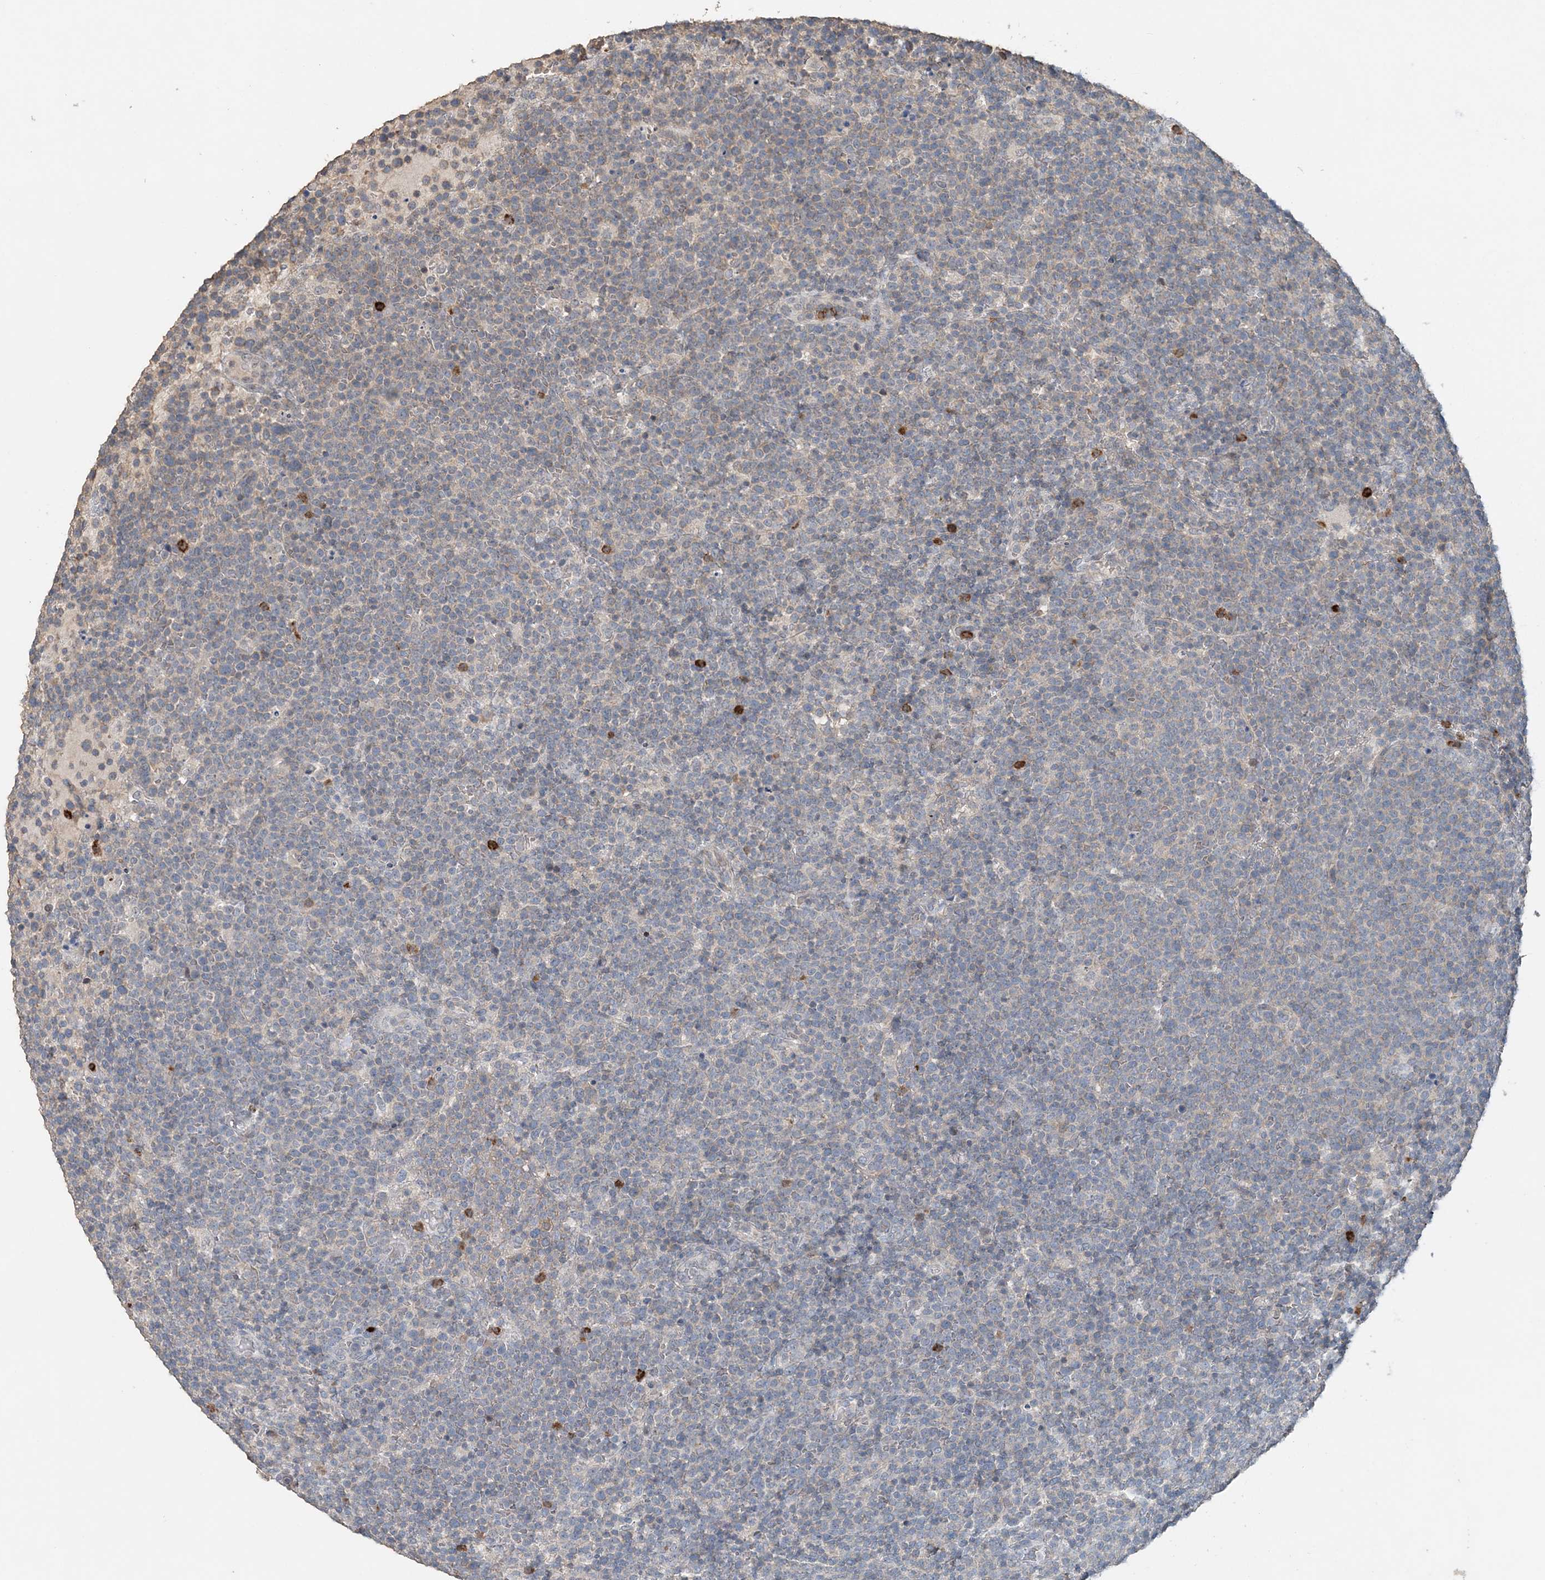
{"staining": {"intensity": "negative", "quantity": "none", "location": "none"}, "tissue": "lymphoma", "cell_type": "Tumor cells", "image_type": "cancer", "snomed": [{"axis": "morphology", "description": "Malignant lymphoma, non-Hodgkin's type, High grade"}, {"axis": "topography", "description": "Lymph node"}], "caption": "This photomicrograph is of lymphoma stained with IHC to label a protein in brown with the nuclei are counter-stained blue. There is no expression in tumor cells.", "gene": "FAM110A", "patient": {"sex": "male", "age": 61}}